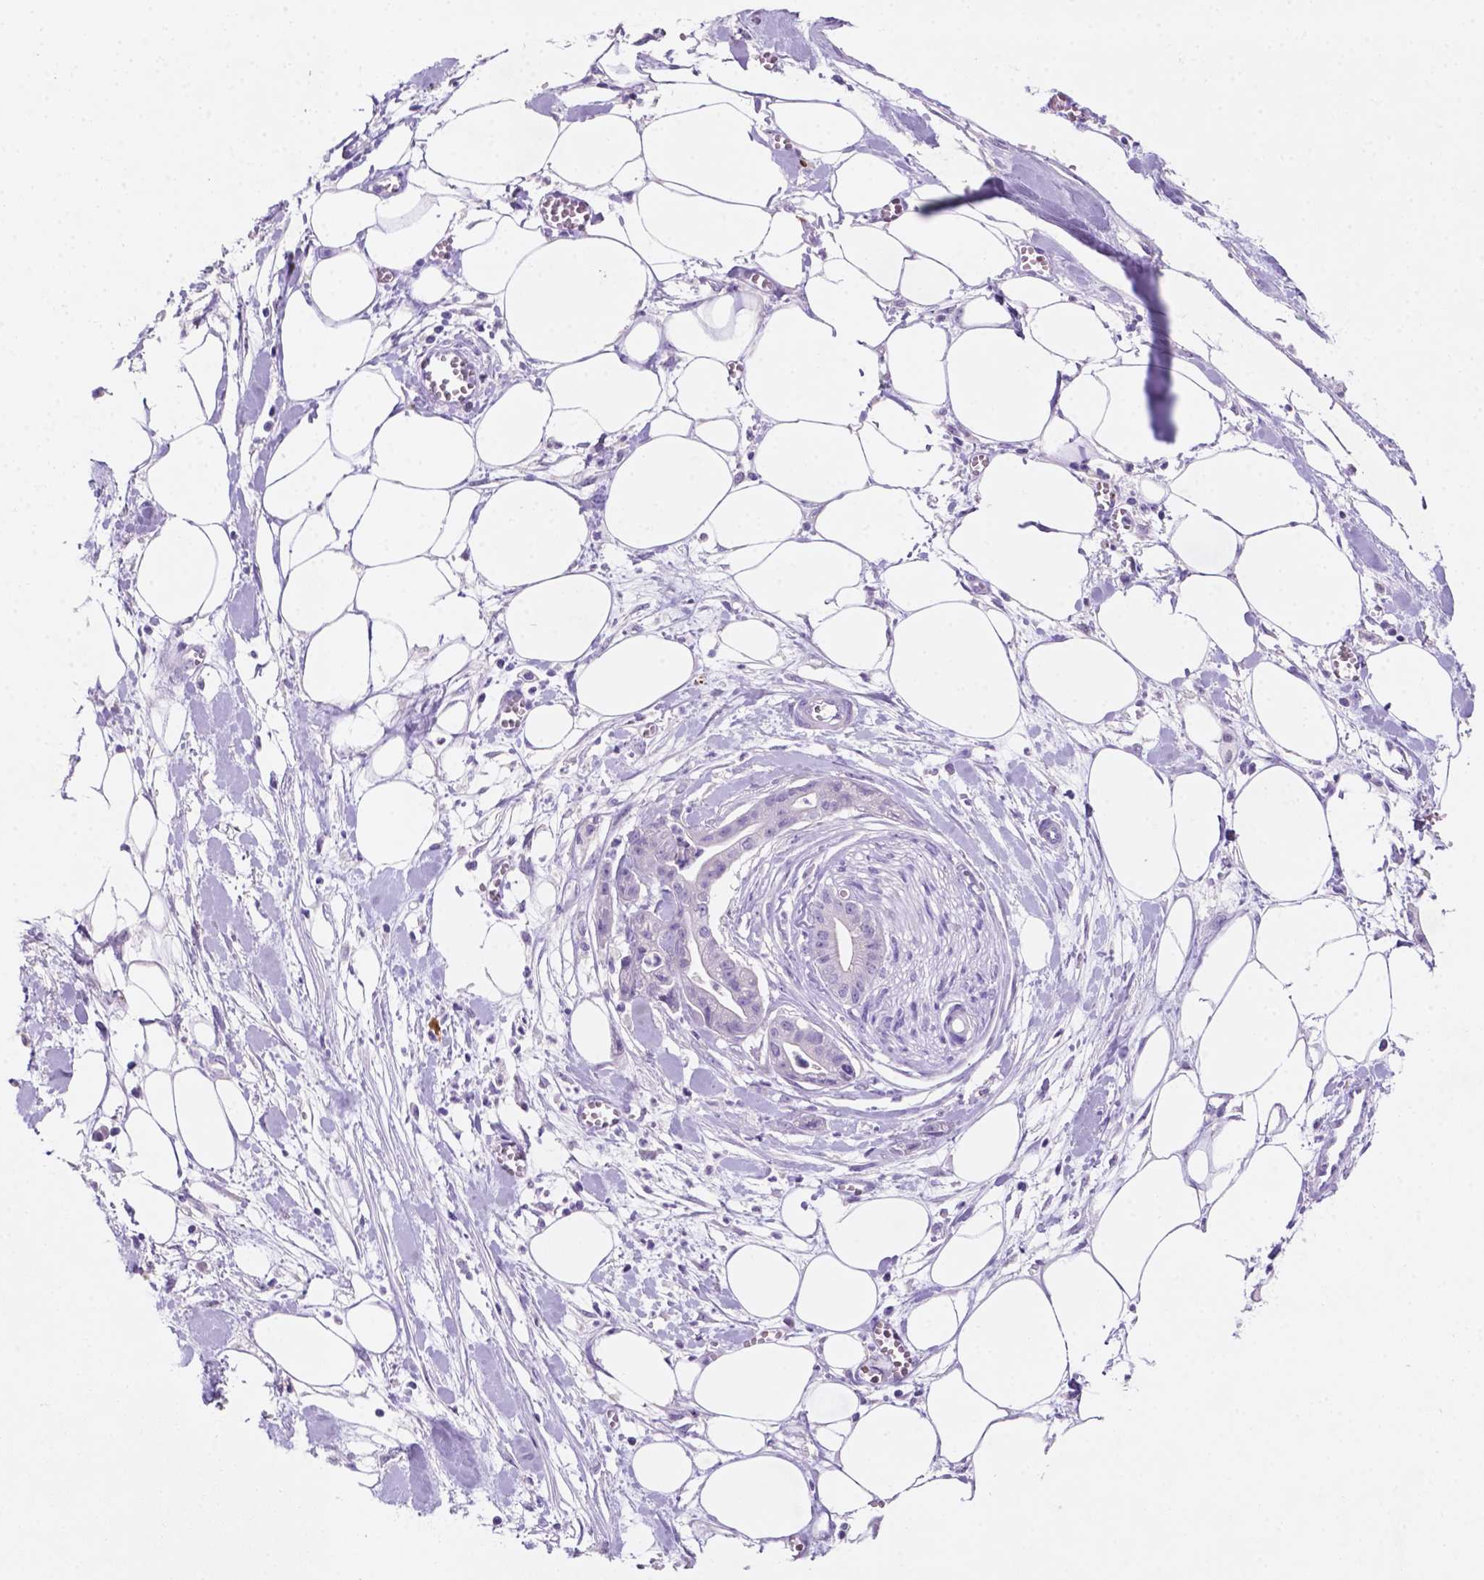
{"staining": {"intensity": "negative", "quantity": "none", "location": "none"}, "tissue": "pancreatic cancer", "cell_type": "Tumor cells", "image_type": "cancer", "snomed": [{"axis": "morphology", "description": "Normal tissue, NOS"}, {"axis": "morphology", "description": "Adenocarcinoma, NOS"}, {"axis": "topography", "description": "Lymph node"}, {"axis": "topography", "description": "Pancreas"}], "caption": "DAB immunohistochemical staining of human pancreatic adenocarcinoma displays no significant expression in tumor cells.", "gene": "EBLN2", "patient": {"sex": "female", "age": 58}}